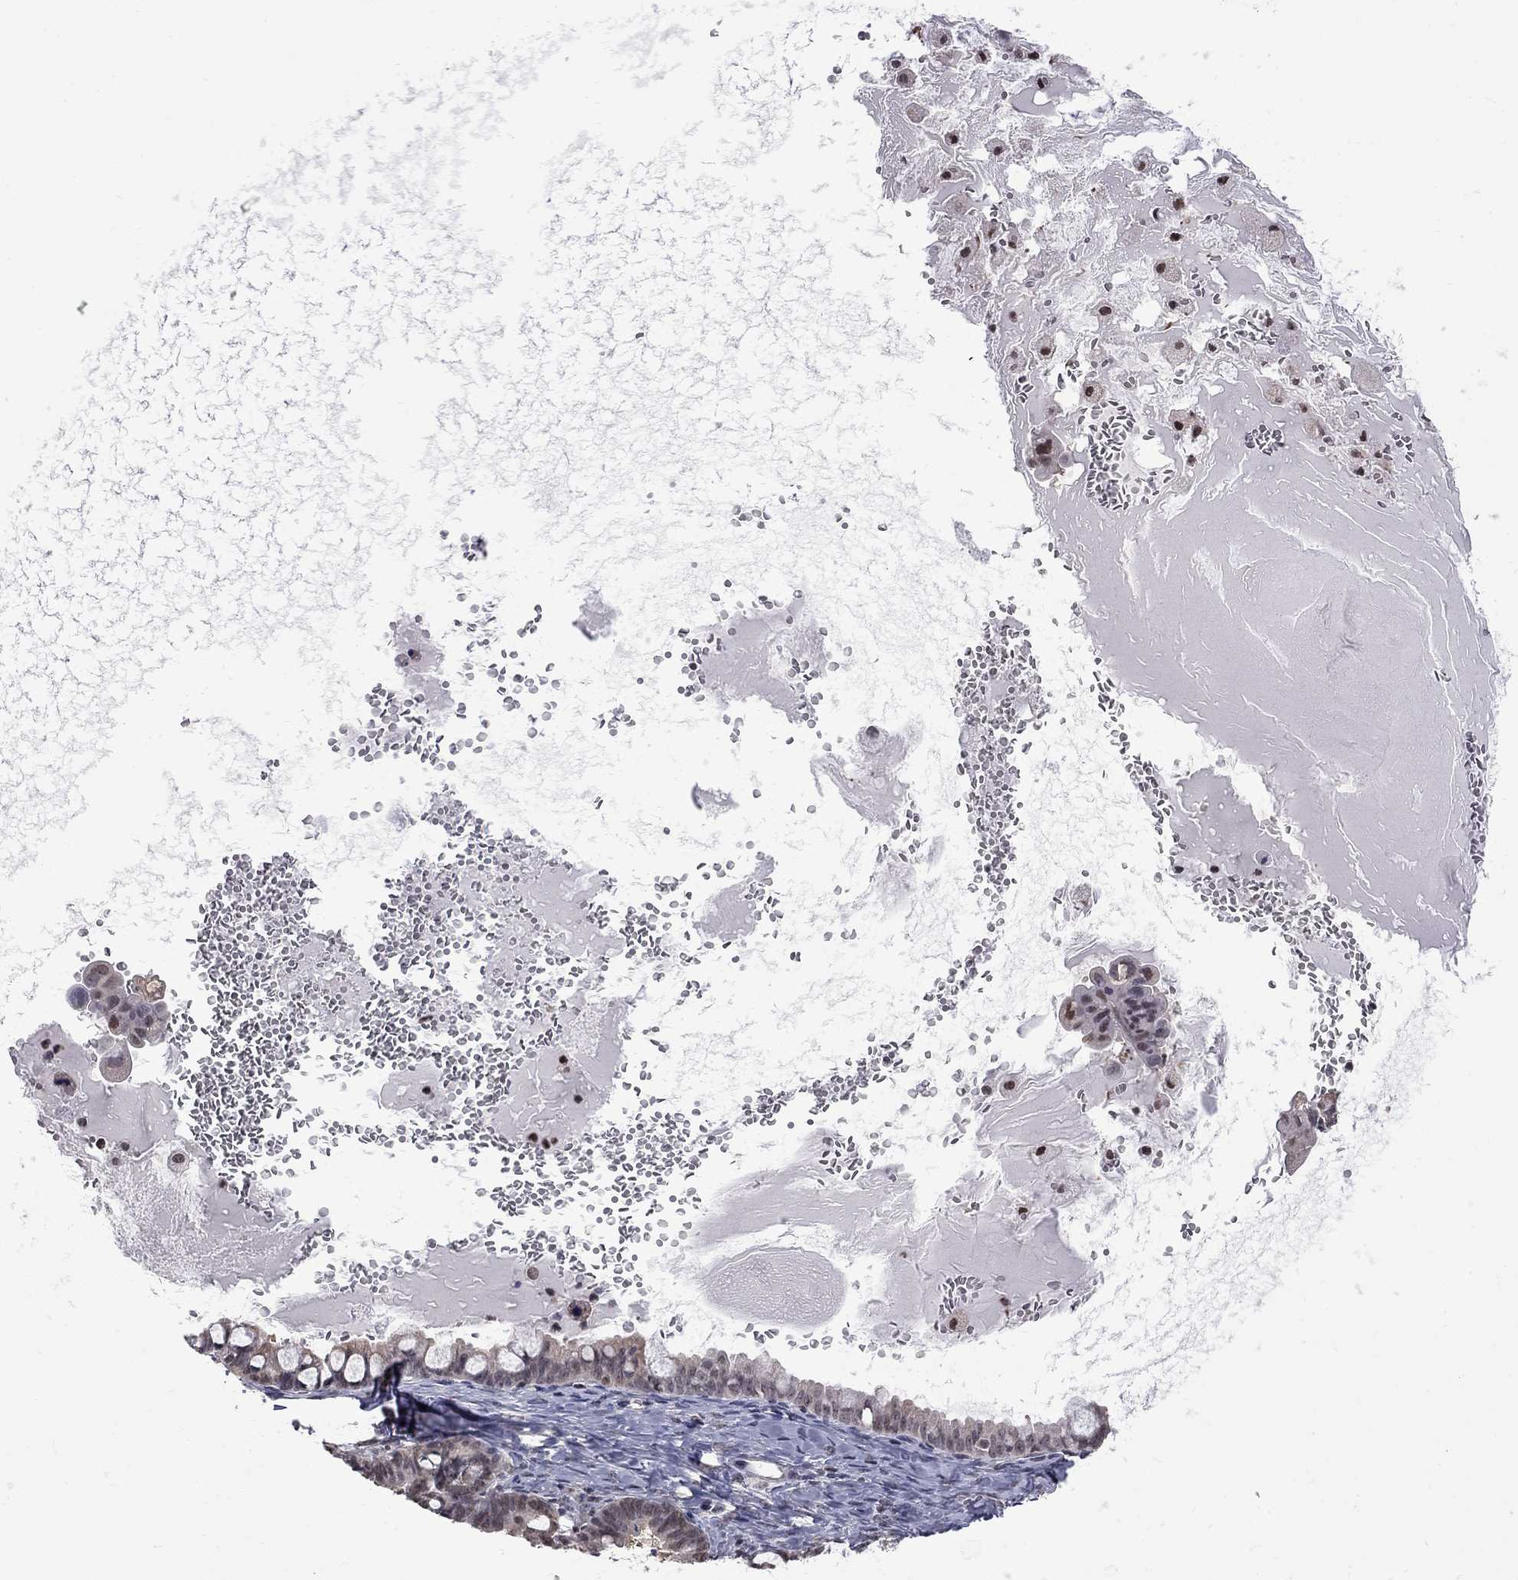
{"staining": {"intensity": "weak", "quantity": "25%-75%", "location": "cytoplasmic/membranous"}, "tissue": "ovarian cancer", "cell_type": "Tumor cells", "image_type": "cancer", "snomed": [{"axis": "morphology", "description": "Cystadenocarcinoma, mucinous, NOS"}, {"axis": "topography", "description": "Ovary"}], "caption": "This histopathology image demonstrates ovarian cancer stained with immunohistochemistry to label a protein in brown. The cytoplasmic/membranous of tumor cells show weak positivity for the protein. Nuclei are counter-stained blue.", "gene": "RFWD3", "patient": {"sex": "female", "age": 63}}